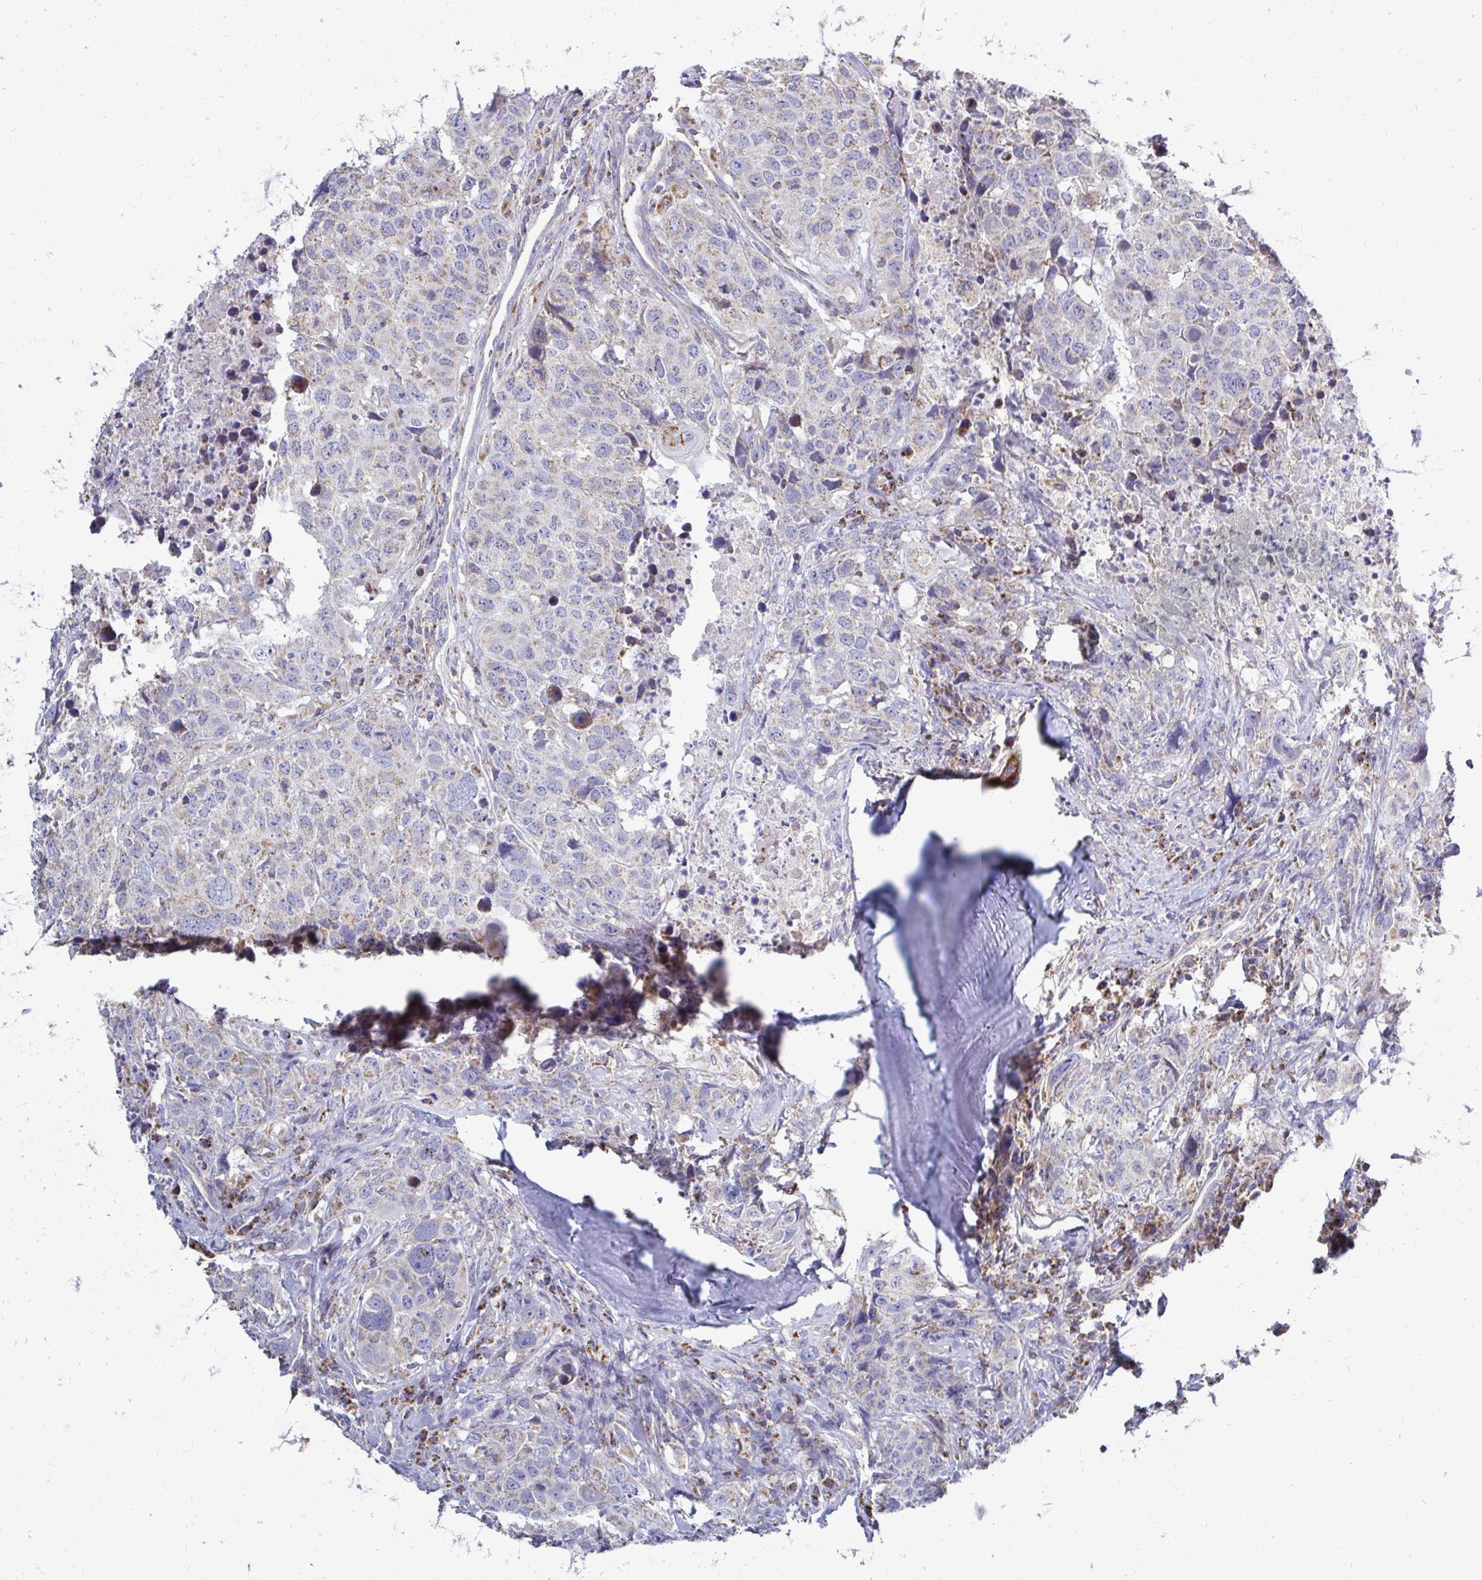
{"staining": {"intensity": "moderate", "quantity": "<25%", "location": "cytoplasmic/membranous"}, "tissue": "head and neck cancer", "cell_type": "Tumor cells", "image_type": "cancer", "snomed": [{"axis": "morphology", "description": "Normal tissue, NOS"}, {"axis": "morphology", "description": "Squamous cell carcinoma, NOS"}, {"axis": "topography", "description": "Skeletal muscle"}, {"axis": "topography", "description": "Vascular tissue"}, {"axis": "topography", "description": "Peripheral nerve tissue"}, {"axis": "topography", "description": "Head-Neck"}], "caption": "Human head and neck squamous cell carcinoma stained for a protein (brown) displays moderate cytoplasmic/membranous positive expression in about <25% of tumor cells.", "gene": "OR10R2", "patient": {"sex": "male", "age": 66}}